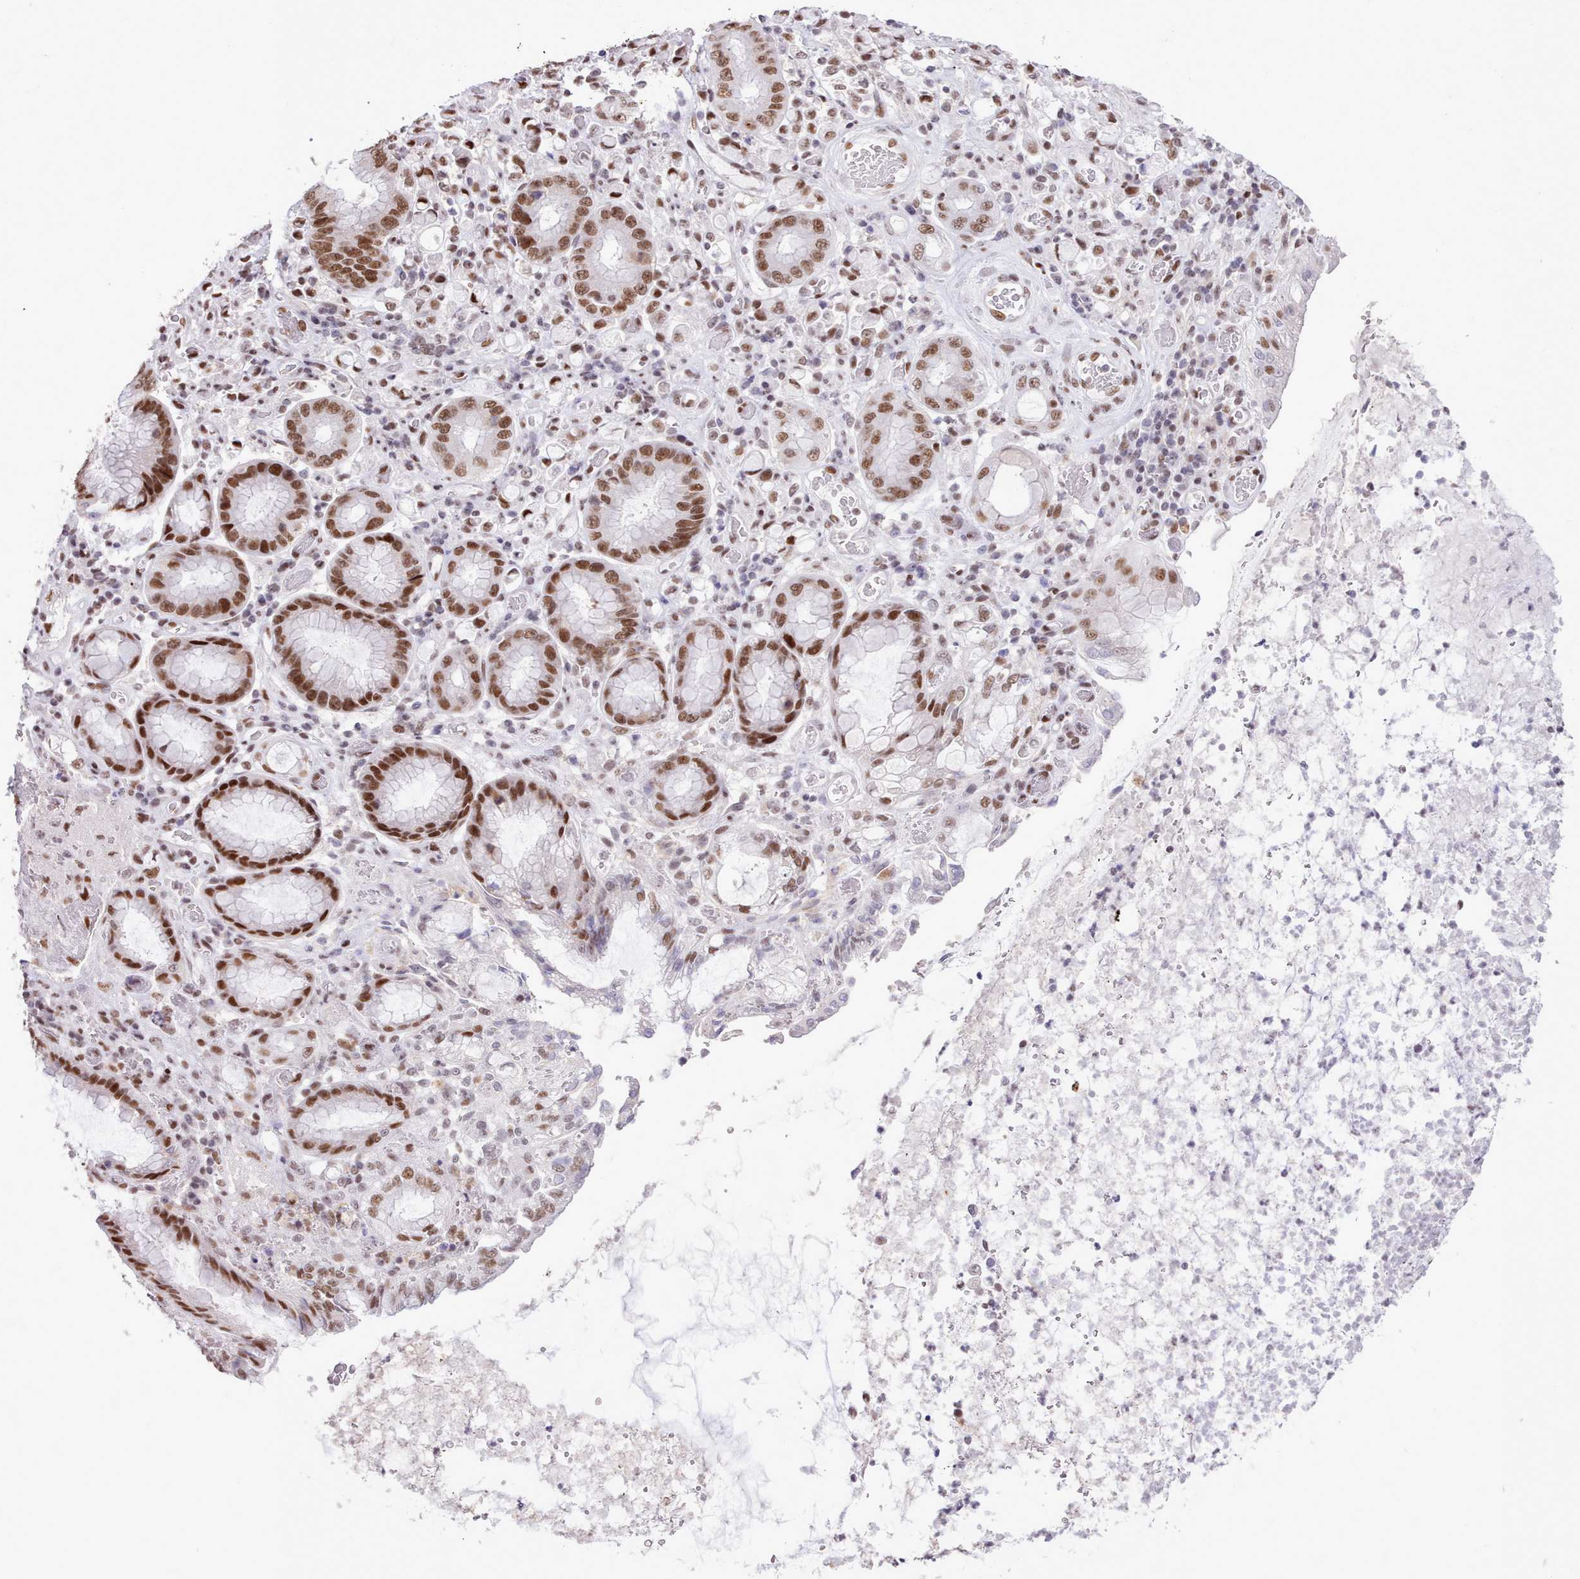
{"staining": {"intensity": "strong", "quantity": ">75%", "location": "nuclear"}, "tissue": "stomach cancer", "cell_type": "Tumor cells", "image_type": "cancer", "snomed": [{"axis": "morphology", "description": "Normal tissue, NOS"}, {"axis": "morphology", "description": "Adenocarcinoma, NOS"}, {"axis": "topography", "description": "Stomach"}], "caption": "Immunohistochemistry micrograph of neoplastic tissue: human adenocarcinoma (stomach) stained using immunohistochemistry (IHC) reveals high levels of strong protein expression localized specifically in the nuclear of tumor cells, appearing as a nuclear brown color.", "gene": "TAF15", "patient": {"sex": "female", "age": 79}}